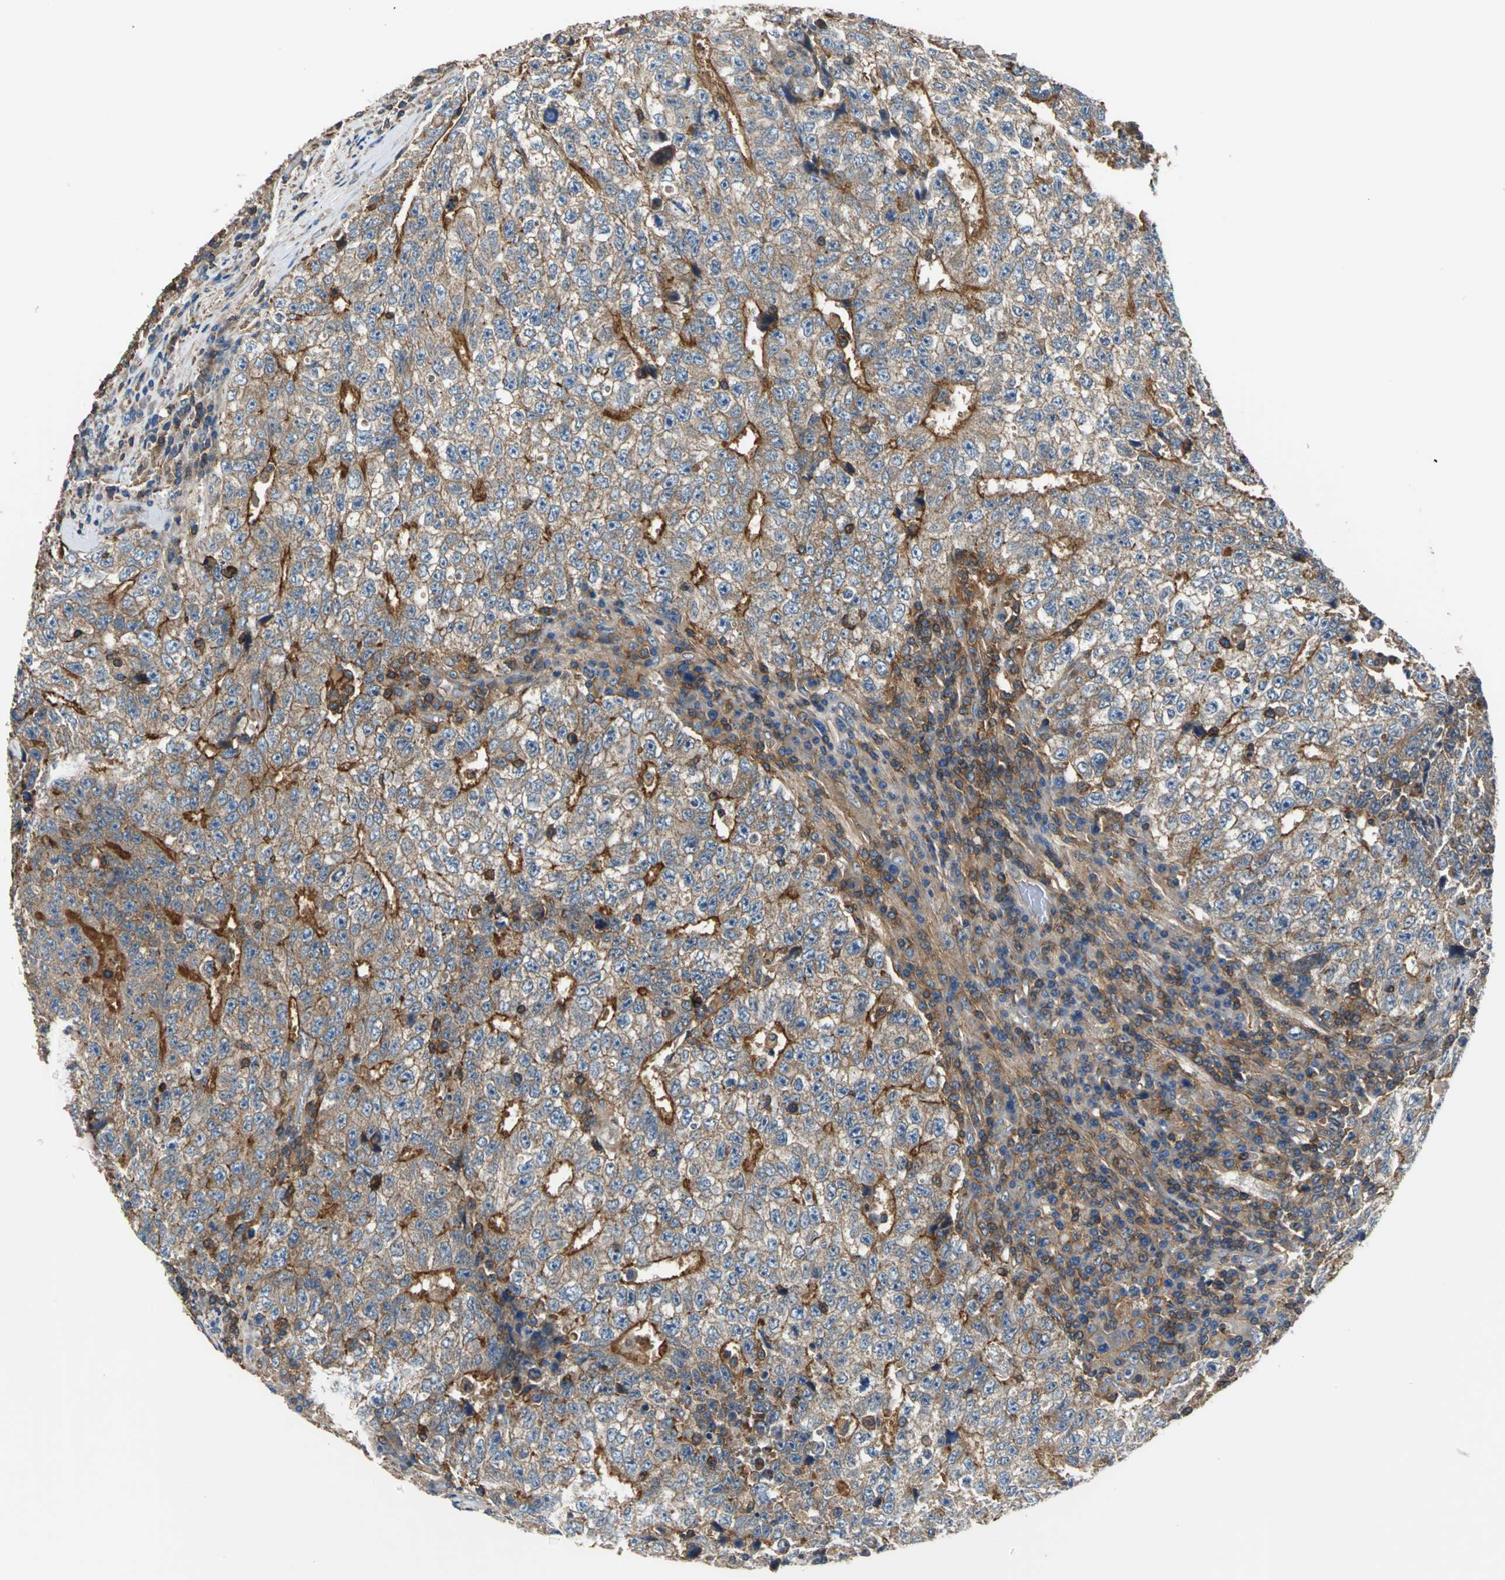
{"staining": {"intensity": "strong", "quantity": ">75%", "location": "cytoplasmic/membranous"}, "tissue": "testis cancer", "cell_type": "Tumor cells", "image_type": "cancer", "snomed": [{"axis": "morphology", "description": "Necrosis, NOS"}, {"axis": "morphology", "description": "Carcinoma, Embryonal, NOS"}, {"axis": "topography", "description": "Testis"}], "caption": "There is high levels of strong cytoplasmic/membranous staining in tumor cells of embryonal carcinoma (testis), as demonstrated by immunohistochemical staining (brown color).", "gene": "PARVA", "patient": {"sex": "male", "age": 19}}